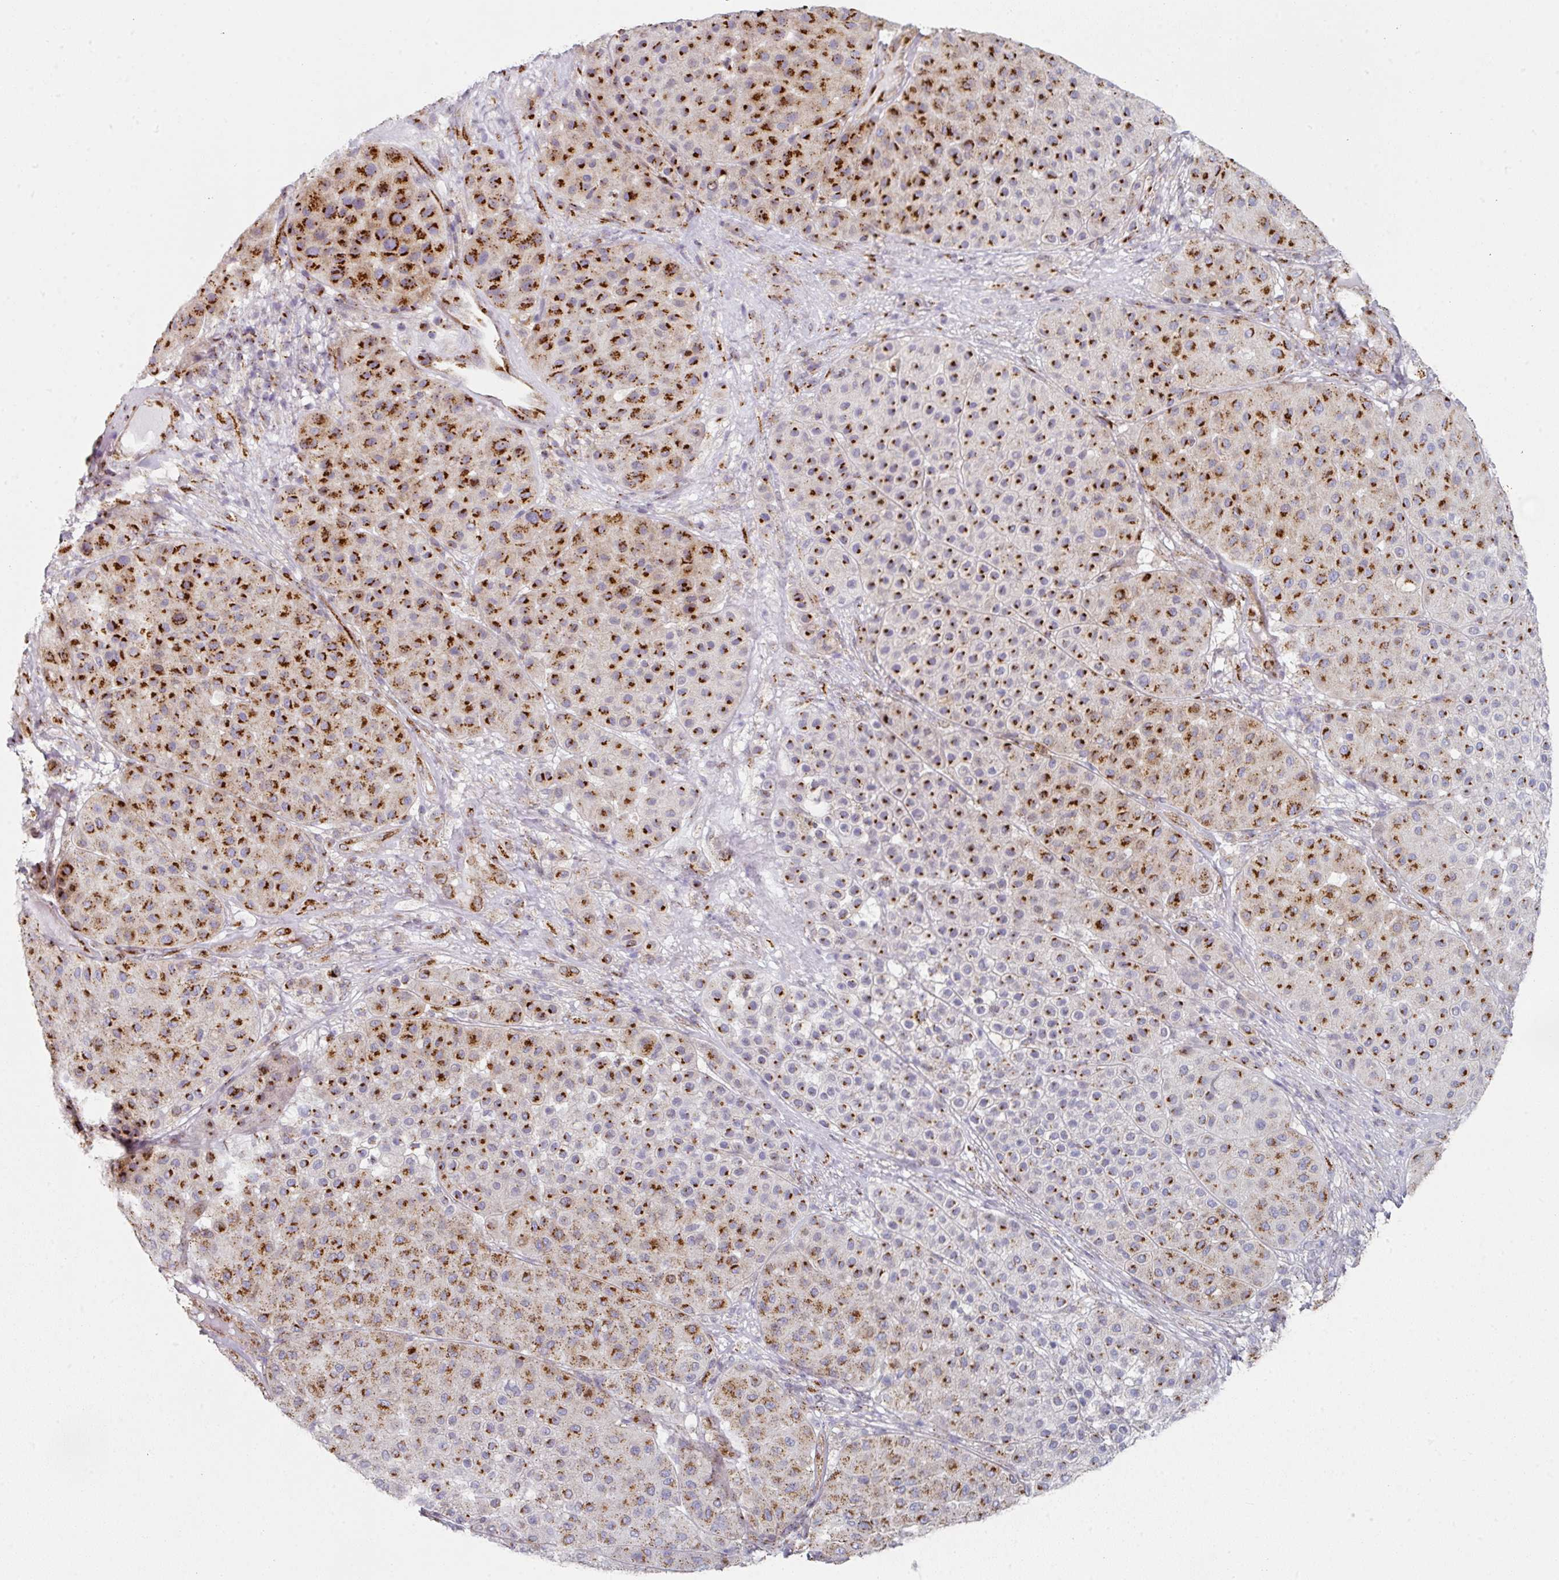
{"staining": {"intensity": "strong", "quantity": ">75%", "location": "cytoplasmic/membranous"}, "tissue": "melanoma", "cell_type": "Tumor cells", "image_type": "cancer", "snomed": [{"axis": "morphology", "description": "Malignant melanoma, Metastatic site"}, {"axis": "topography", "description": "Smooth muscle"}], "caption": "Melanoma stained with immunohistochemistry (IHC) demonstrates strong cytoplasmic/membranous staining in approximately >75% of tumor cells. (Stains: DAB (3,3'-diaminobenzidine) in brown, nuclei in blue, Microscopy: brightfield microscopy at high magnification).", "gene": "CCDC85B", "patient": {"sex": "male", "age": 41}}